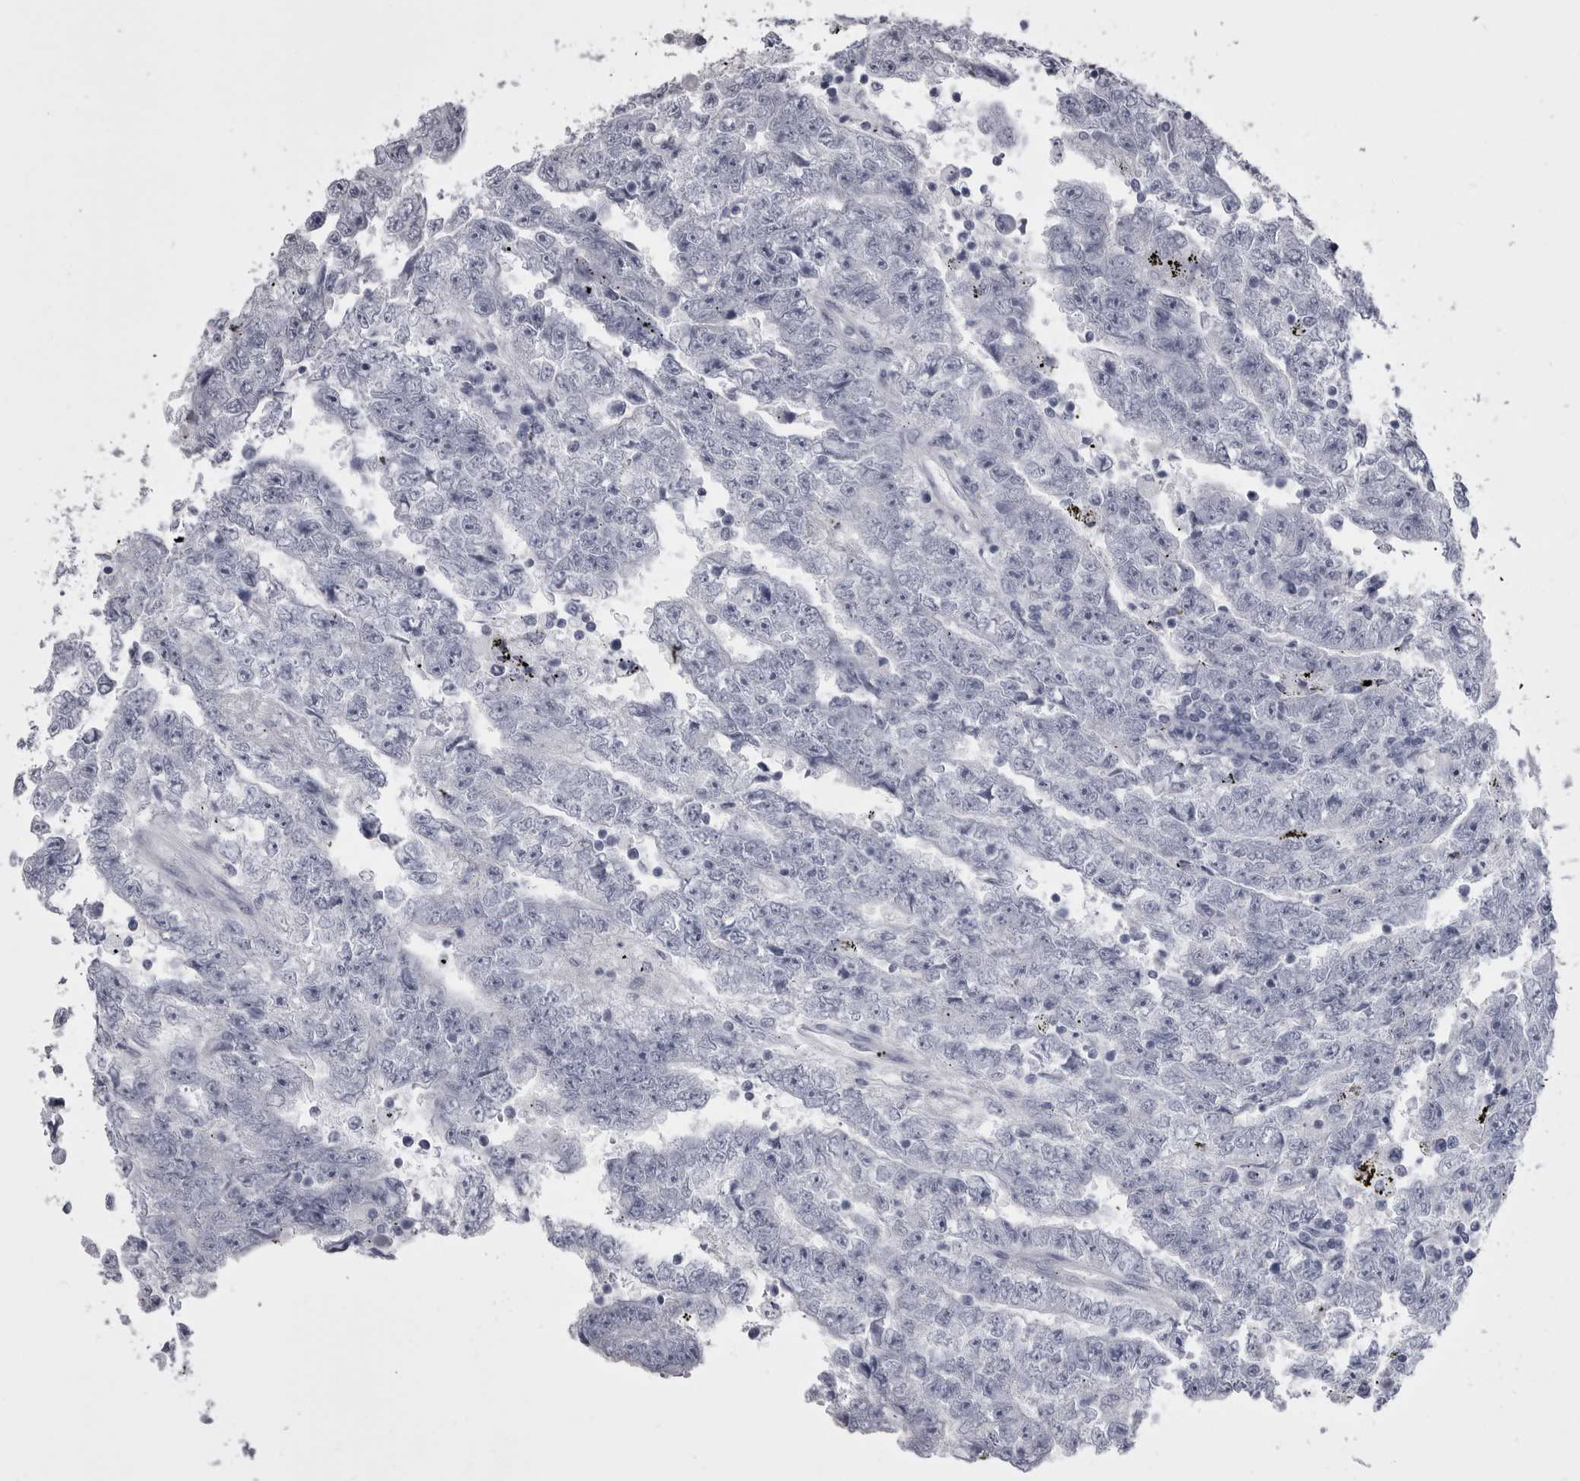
{"staining": {"intensity": "negative", "quantity": "none", "location": "none"}, "tissue": "testis cancer", "cell_type": "Tumor cells", "image_type": "cancer", "snomed": [{"axis": "morphology", "description": "Carcinoma, Embryonal, NOS"}, {"axis": "topography", "description": "Testis"}], "caption": "Immunohistochemistry (IHC) of embryonal carcinoma (testis) exhibits no staining in tumor cells.", "gene": "ANK2", "patient": {"sex": "male", "age": 25}}